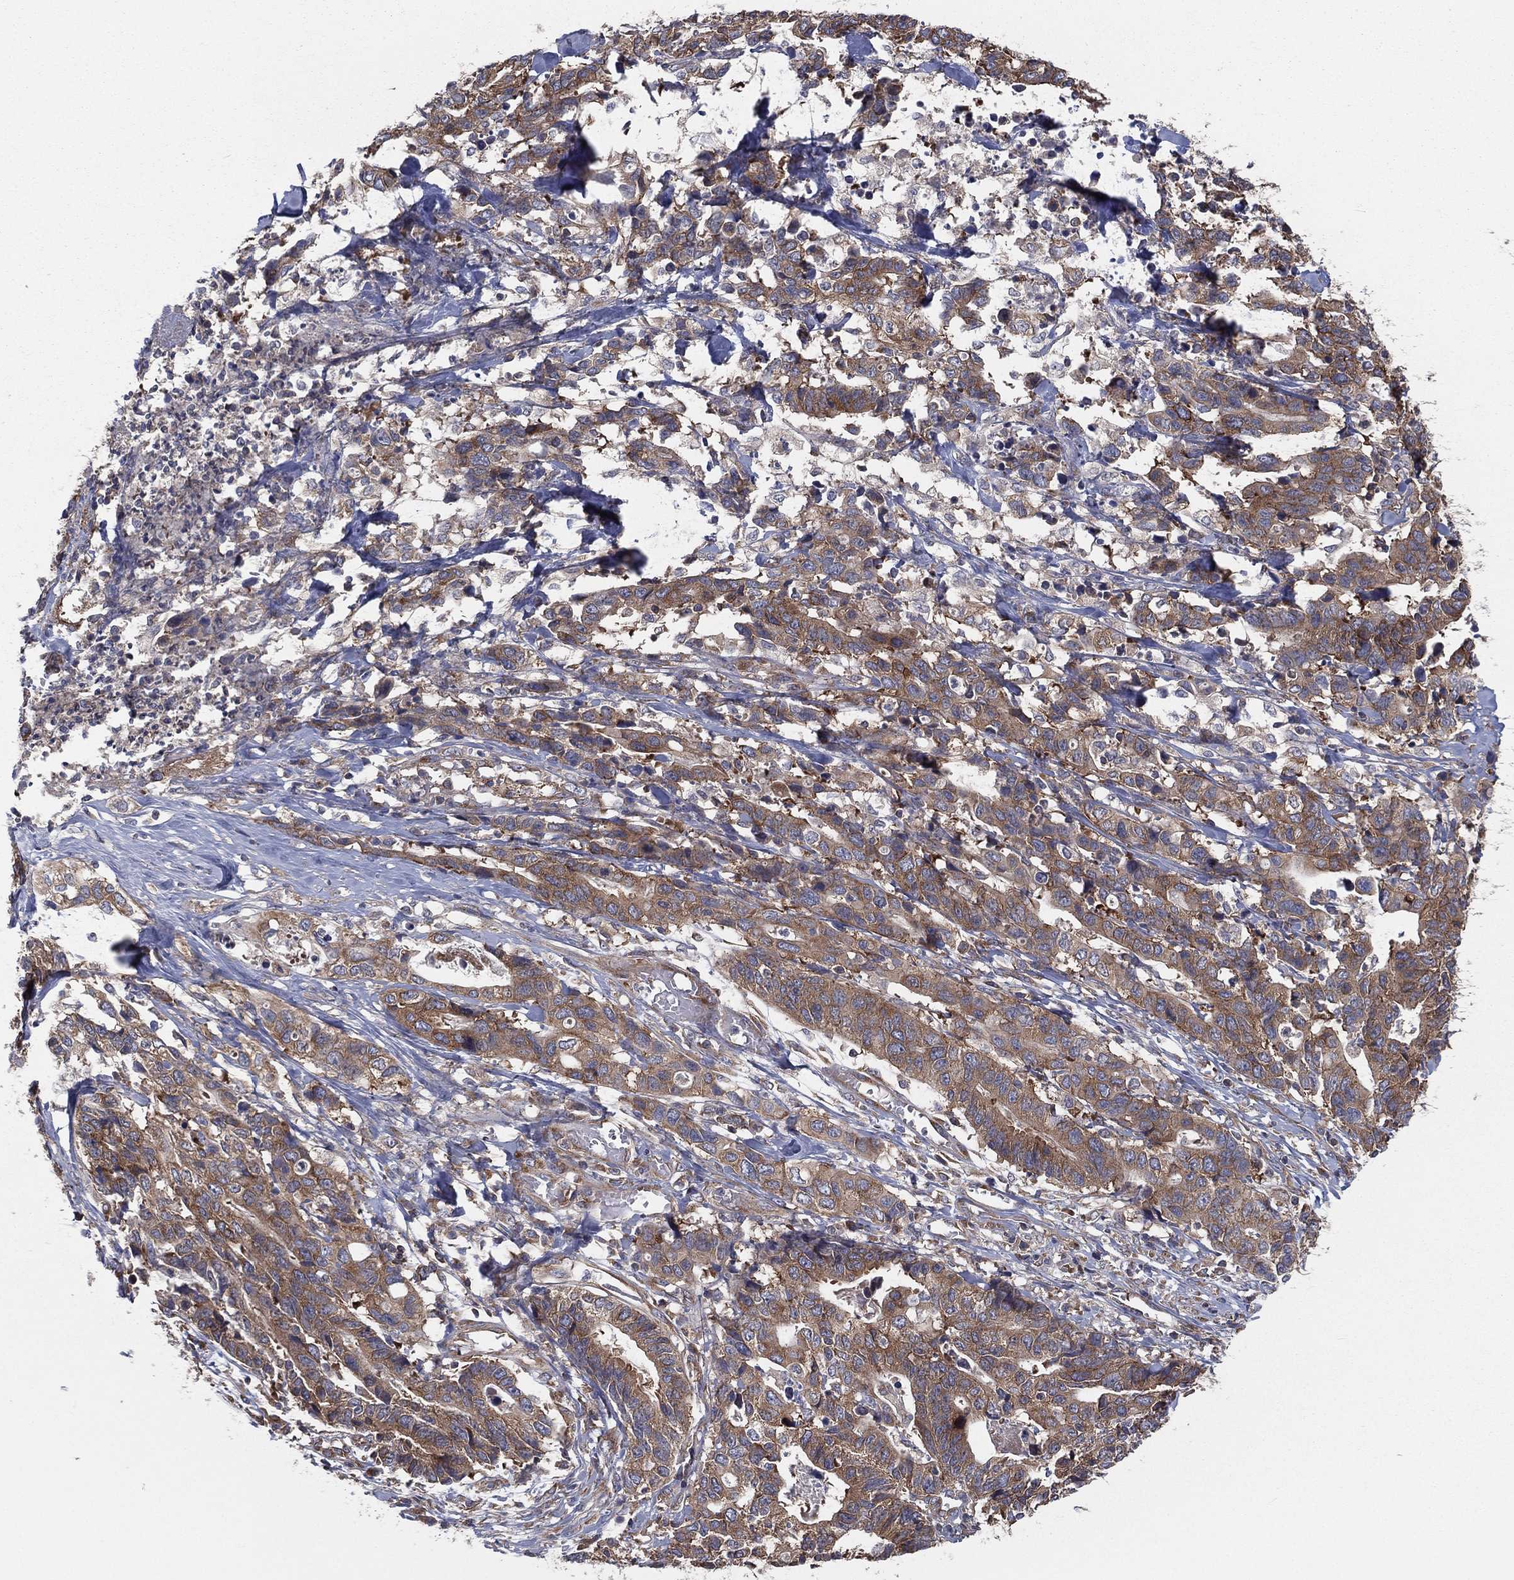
{"staining": {"intensity": "moderate", "quantity": ">75%", "location": "cytoplasmic/membranous"}, "tissue": "stomach cancer", "cell_type": "Tumor cells", "image_type": "cancer", "snomed": [{"axis": "morphology", "description": "Adenocarcinoma, NOS"}, {"axis": "topography", "description": "Stomach, upper"}], "caption": "Immunohistochemical staining of human stomach cancer (adenocarcinoma) exhibits moderate cytoplasmic/membranous protein expression in about >75% of tumor cells.", "gene": "EIF2B5", "patient": {"sex": "female", "age": 67}}